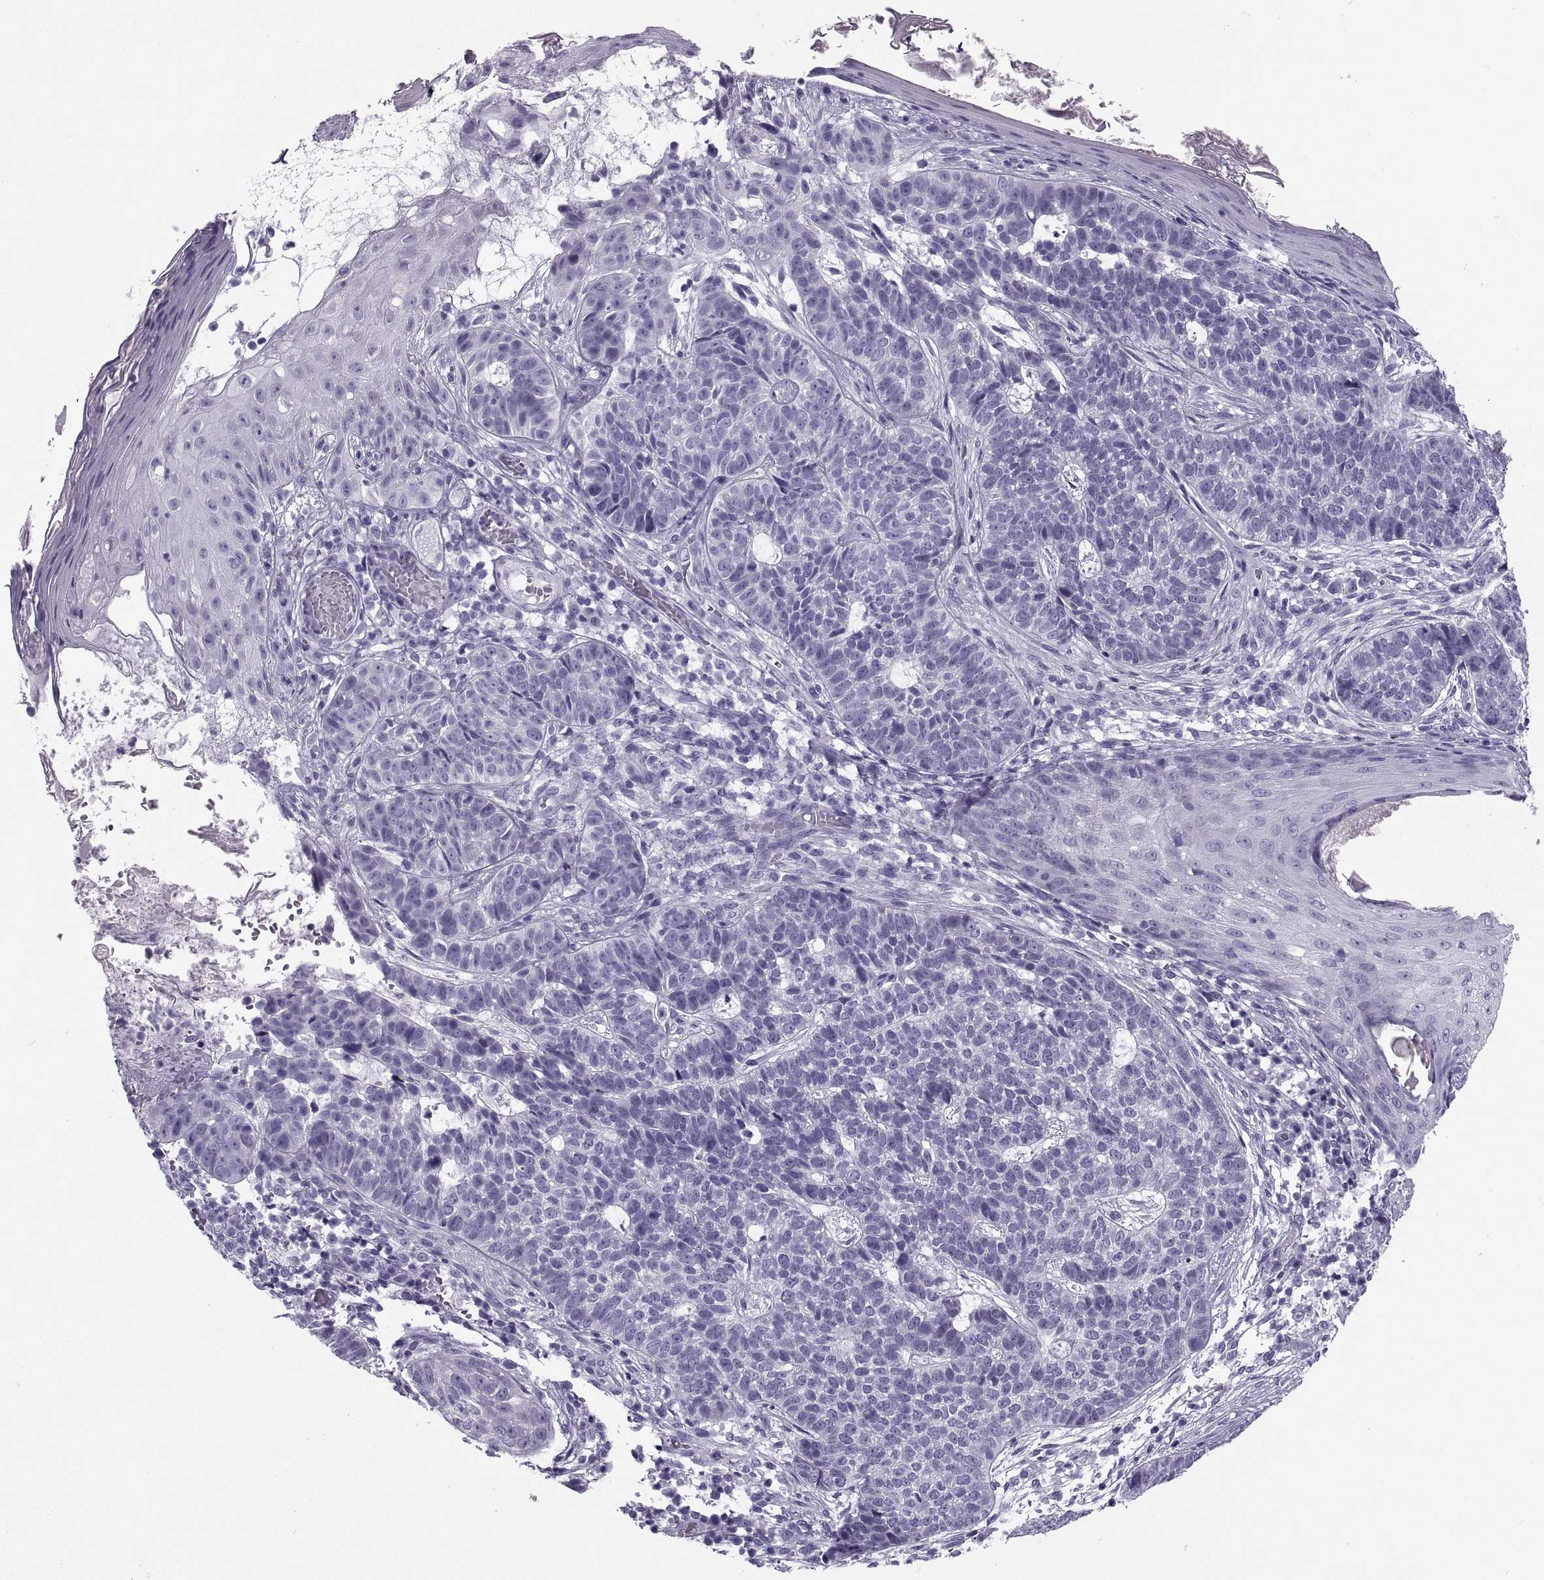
{"staining": {"intensity": "negative", "quantity": "none", "location": "none"}, "tissue": "skin cancer", "cell_type": "Tumor cells", "image_type": "cancer", "snomed": [{"axis": "morphology", "description": "Basal cell carcinoma"}, {"axis": "topography", "description": "Skin"}], "caption": "The IHC micrograph has no significant expression in tumor cells of skin cancer (basal cell carcinoma) tissue. The staining was performed using DAB (3,3'-diaminobenzidine) to visualize the protein expression in brown, while the nuclei were stained in blue with hematoxylin (Magnification: 20x).", "gene": "RLBP1", "patient": {"sex": "female", "age": 69}}